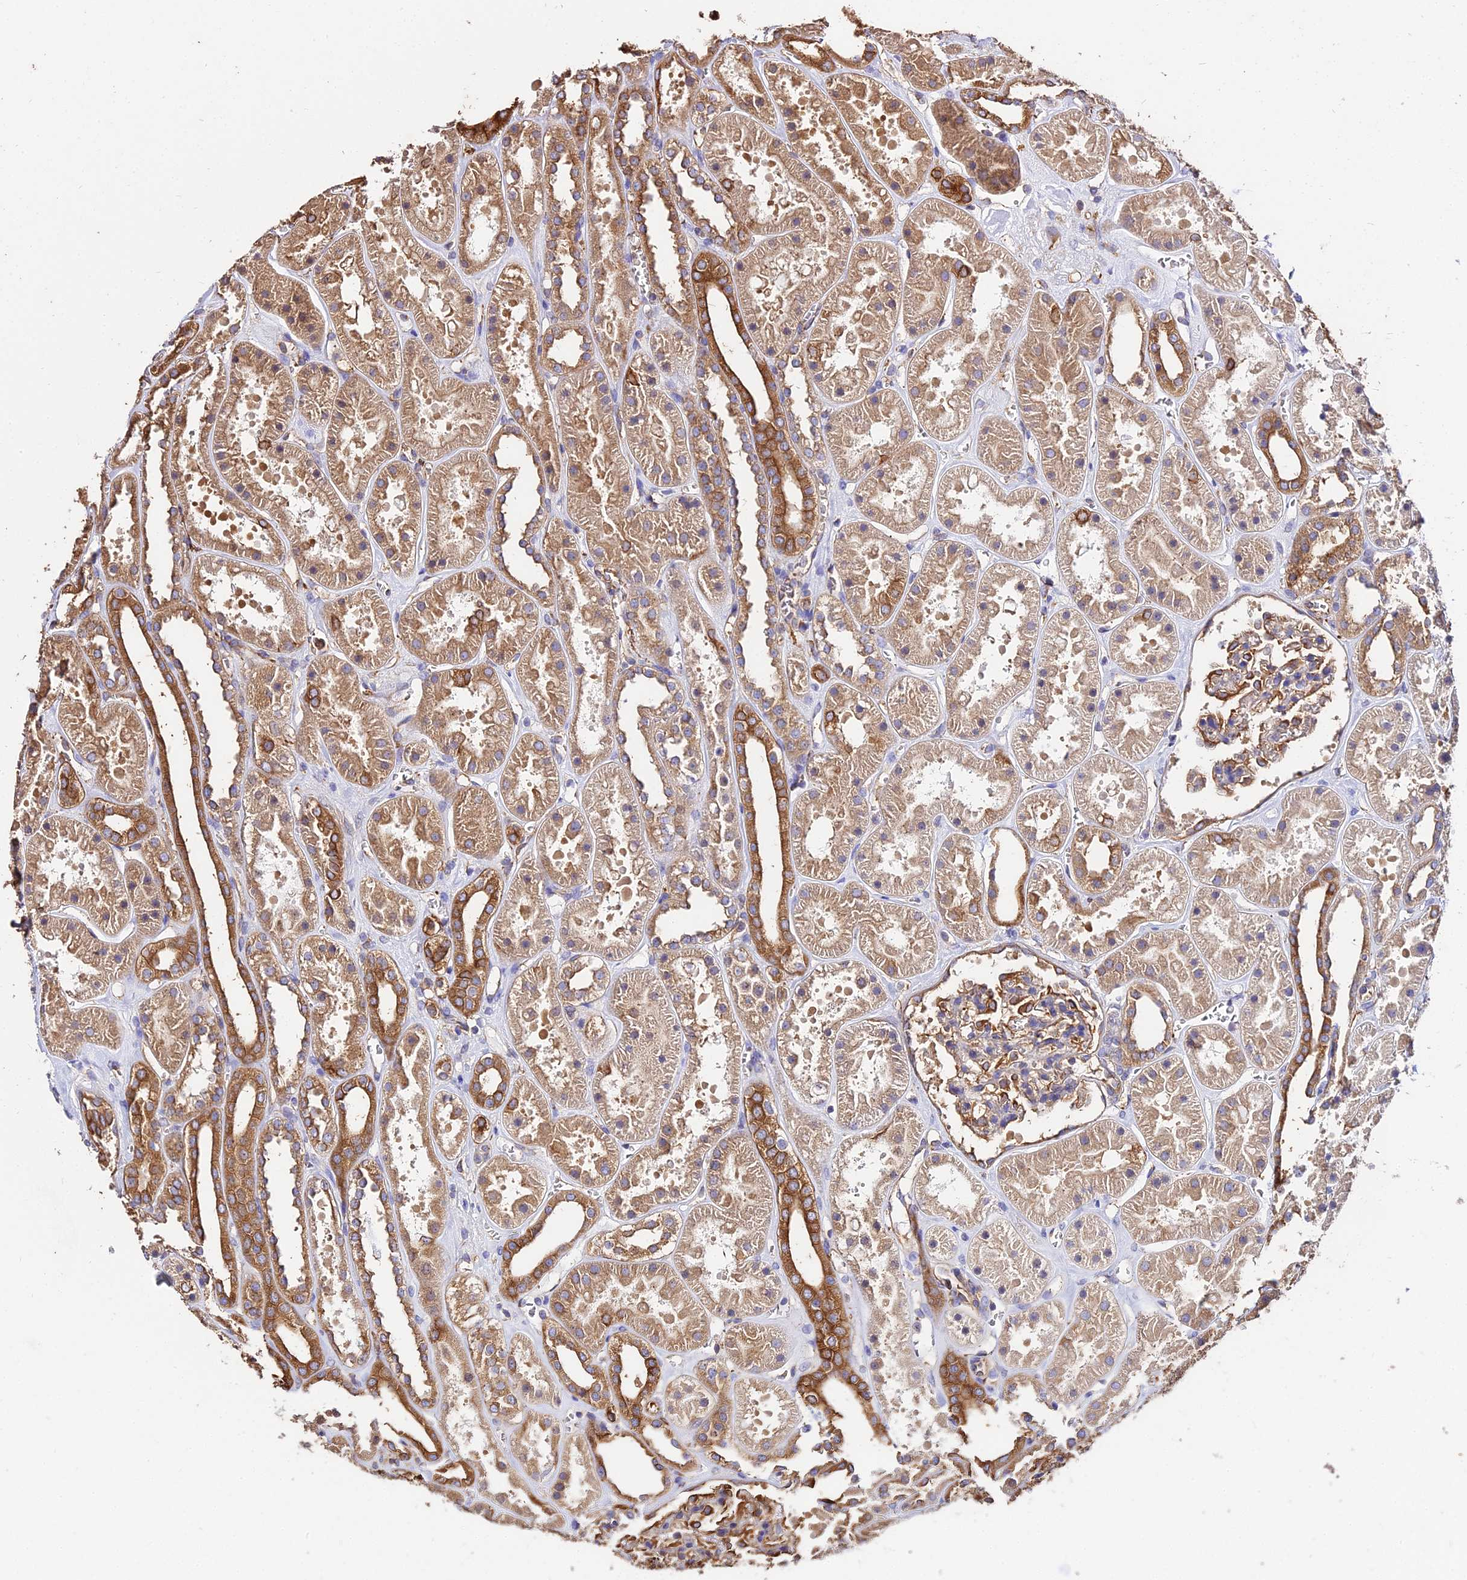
{"staining": {"intensity": "moderate", "quantity": "25%-75%", "location": "cytoplasmic/membranous"}, "tissue": "kidney", "cell_type": "Cells in glomeruli", "image_type": "normal", "snomed": [{"axis": "morphology", "description": "Normal tissue, NOS"}, {"axis": "topography", "description": "Kidney"}], "caption": "This micrograph demonstrates IHC staining of normal human kidney, with medium moderate cytoplasmic/membranous expression in about 25%-75% of cells in glomeruli.", "gene": "TUBA1A", "patient": {"sex": "female", "age": 41}}